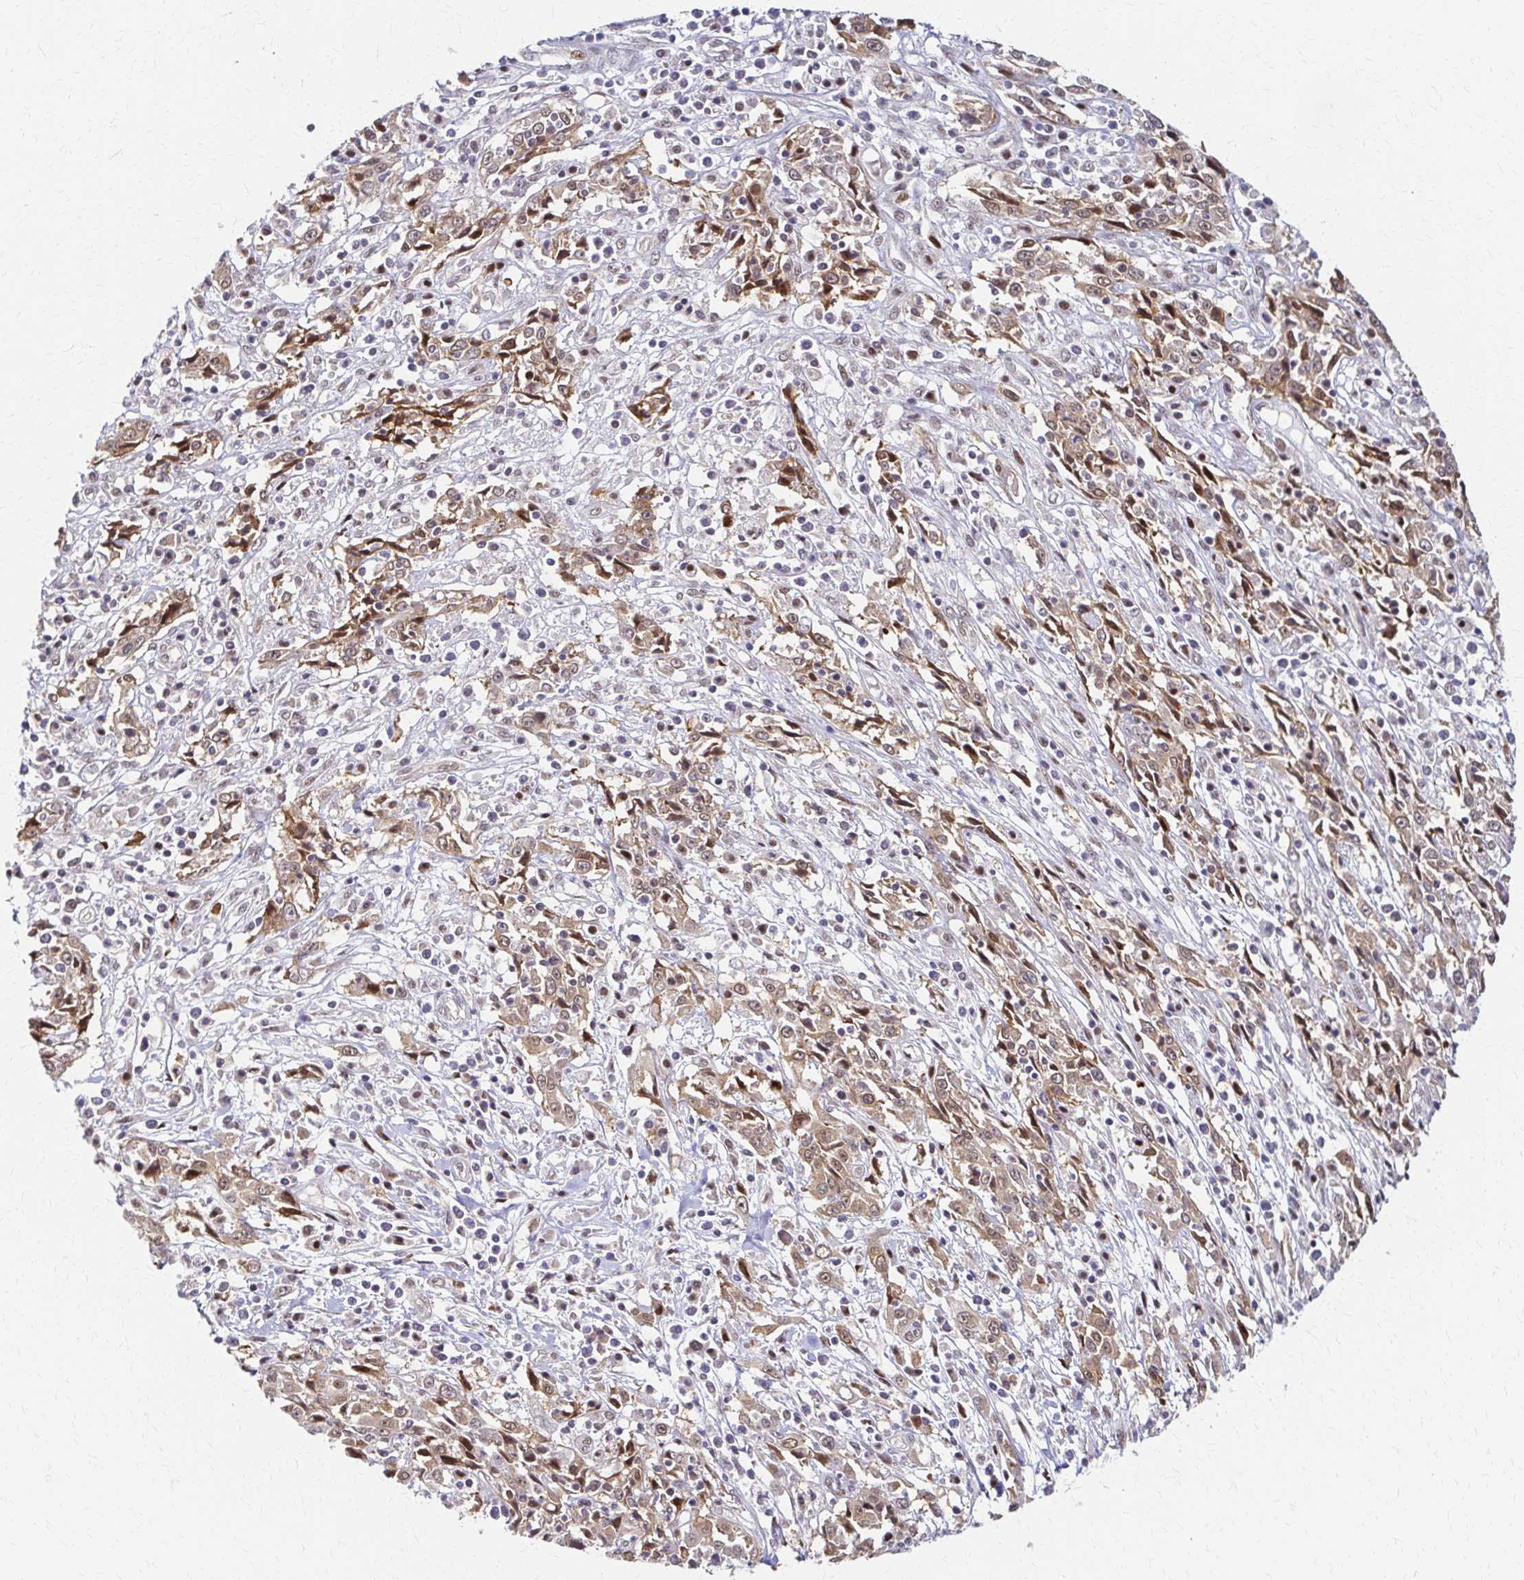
{"staining": {"intensity": "moderate", "quantity": ">75%", "location": "cytoplasmic/membranous,nuclear"}, "tissue": "cervical cancer", "cell_type": "Tumor cells", "image_type": "cancer", "snomed": [{"axis": "morphology", "description": "Adenocarcinoma, NOS"}, {"axis": "topography", "description": "Cervix"}], "caption": "High-magnification brightfield microscopy of adenocarcinoma (cervical) stained with DAB (3,3'-diaminobenzidine) (brown) and counterstained with hematoxylin (blue). tumor cells exhibit moderate cytoplasmic/membranous and nuclear positivity is present in approximately>75% of cells.", "gene": "PSMD7", "patient": {"sex": "female", "age": 40}}